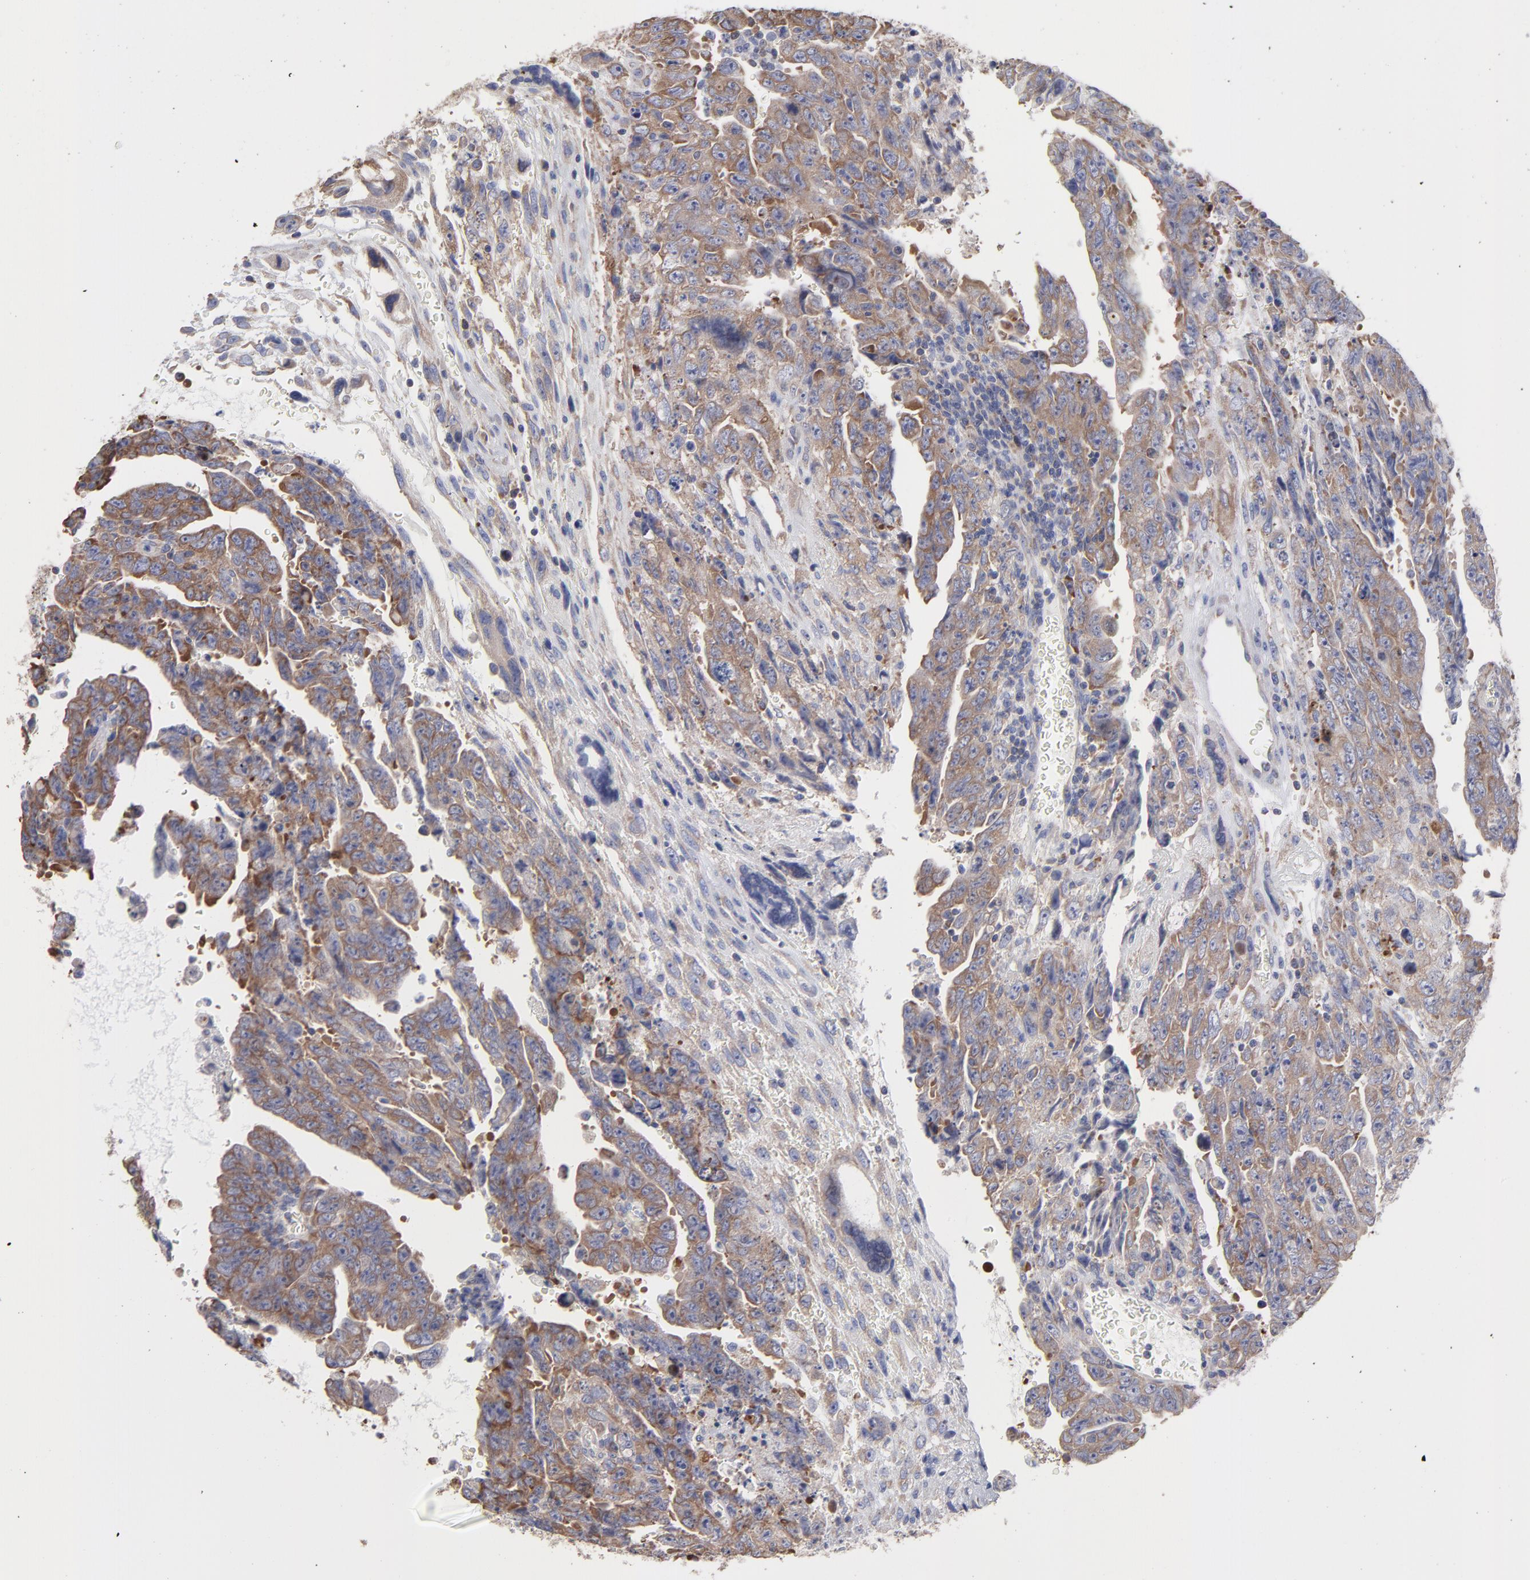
{"staining": {"intensity": "moderate", "quantity": ">75%", "location": "cytoplasmic/membranous"}, "tissue": "testis cancer", "cell_type": "Tumor cells", "image_type": "cancer", "snomed": [{"axis": "morphology", "description": "Carcinoma, Embryonal, NOS"}, {"axis": "topography", "description": "Testis"}], "caption": "Immunohistochemistry micrograph of neoplastic tissue: human testis embryonal carcinoma stained using immunohistochemistry reveals medium levels of moderate protein expression localized specifically in the cytoplasmic/membranous of tumor cells, appearing as a cytoplasmic/membranous brown color.", "gene": "RPL3", "patient": {"sex": "male", "age": 28}}